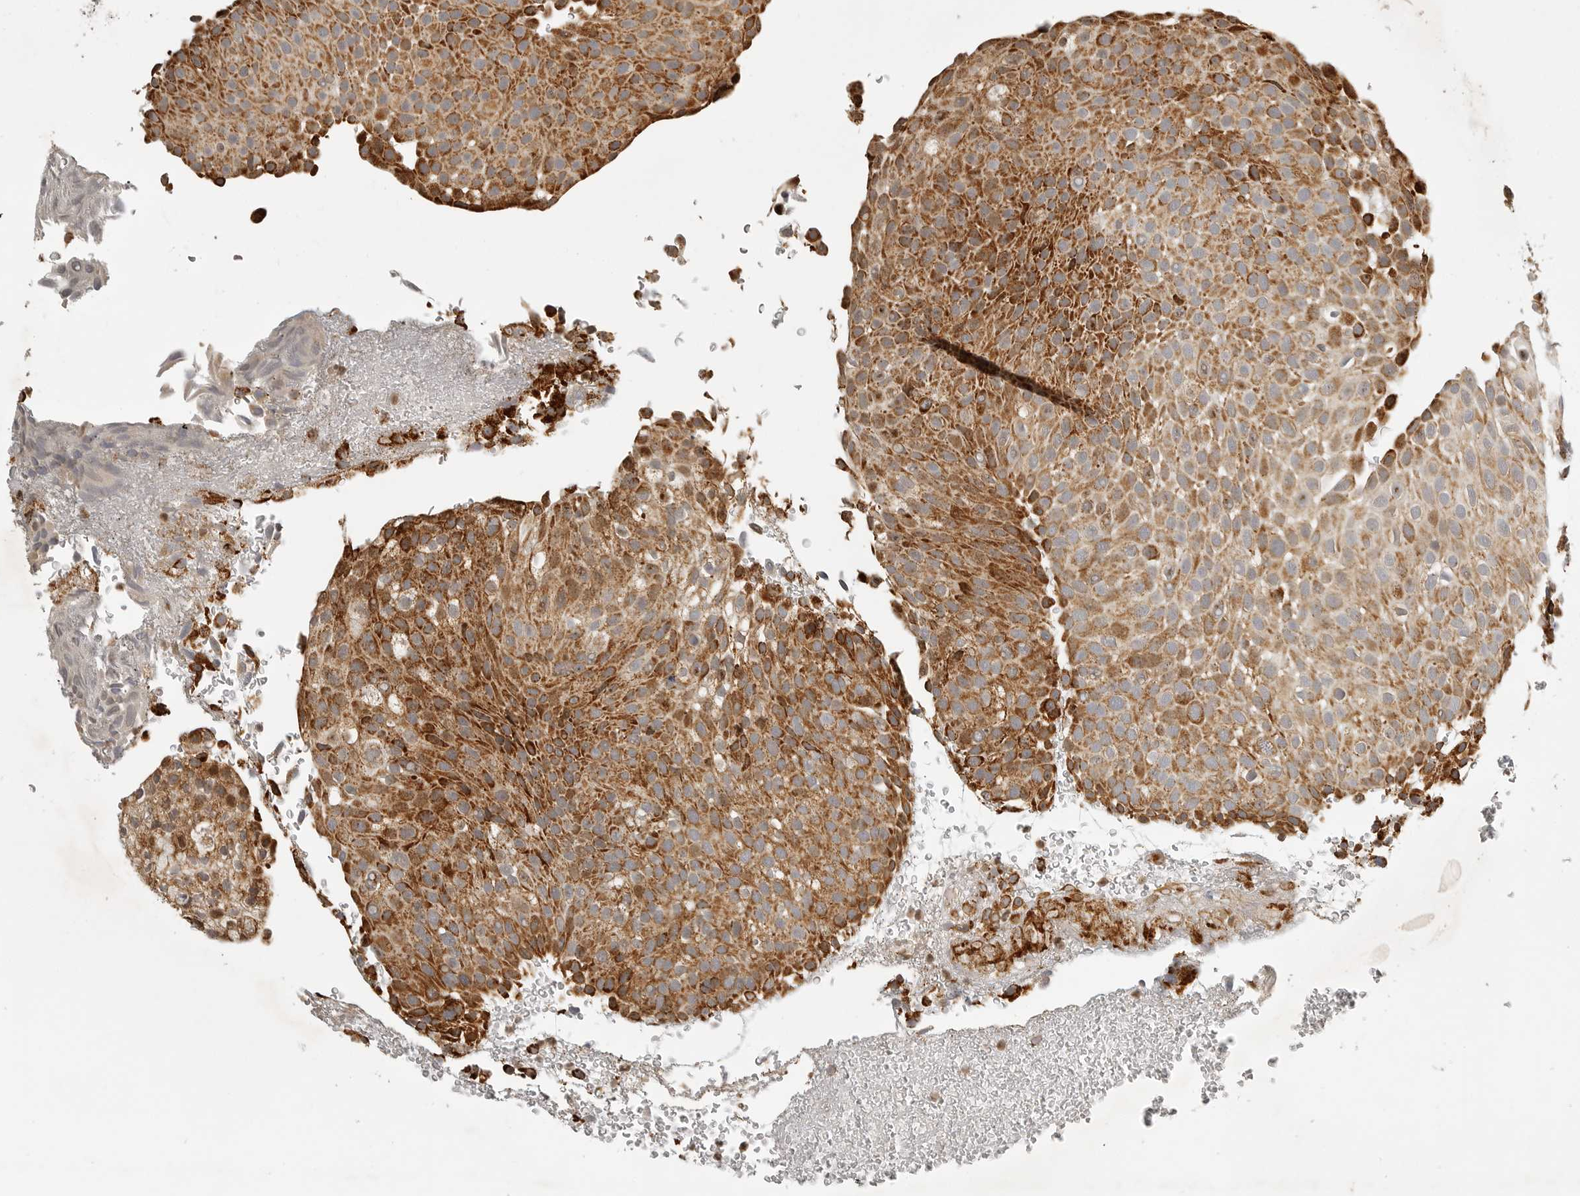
{"staining": {"intensity": "moderate", "quantity": ">75%", "location": "cytoplasmic/membranous"}, "tissue": "urothelial cancer", "cell_type": "Tumor cells", "image_type": "cancer", "snomed": [{"axis": "morphology", "description": "Urothelial carcinoma, Low grade"}, {"axis": "topography", "description": "Urinary bladder"}], "caption": "The image demonstrates a brown stain indicating the presence of a protein in the cytoplasmic/membranous of tumor cells in urothelial carcinoma (low-grade).", "gene": "NARS2", "patient": {"sex": "male", "age": 78}}